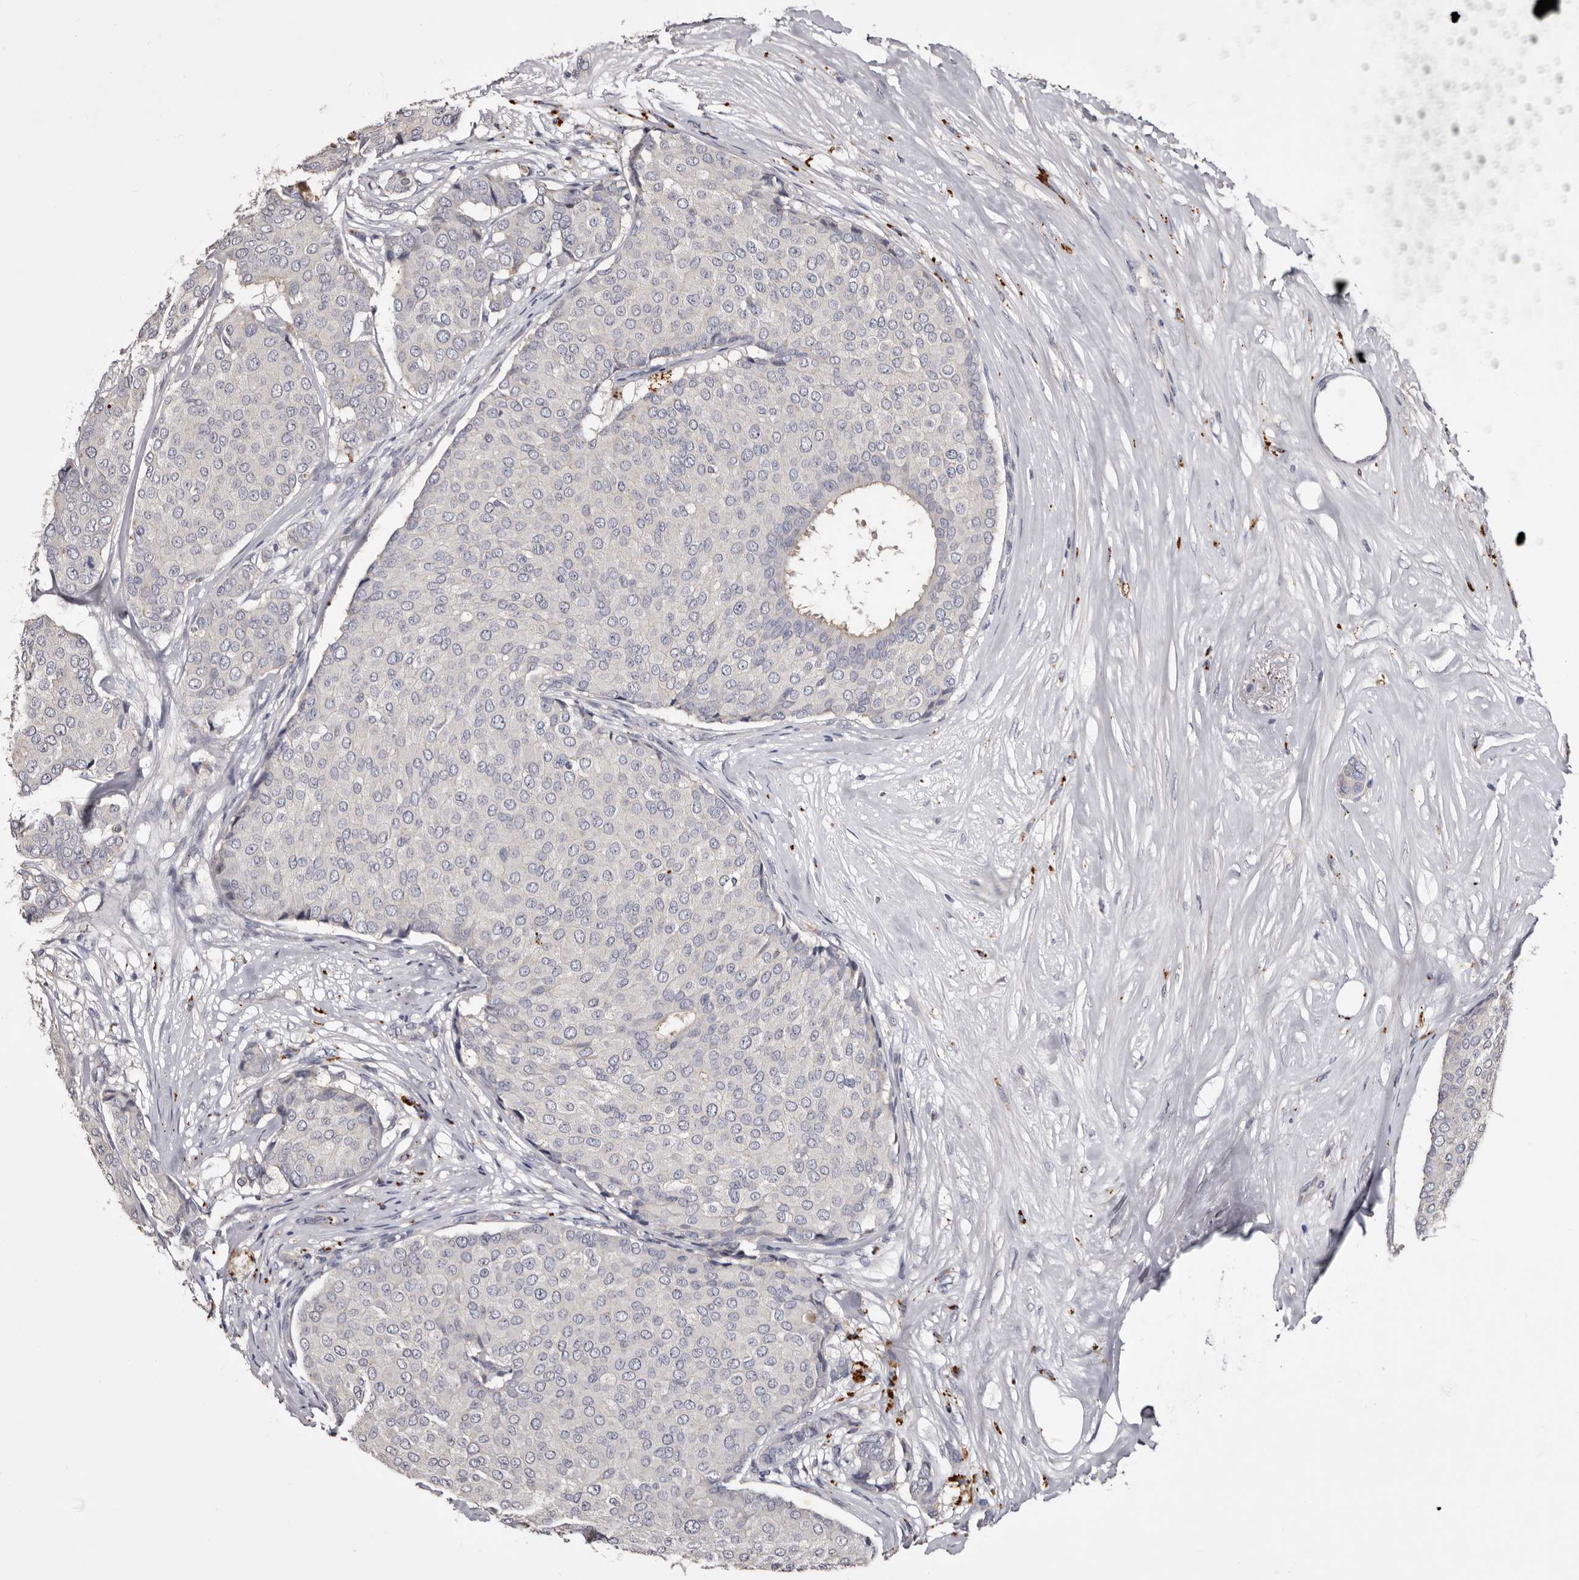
{"staining": {"intensity": "negative", "quantity": "none", "location": "none"}, "tissue": "breast cancer", "cell_type": "Tumor cells", "image_type": "cancer", "snomed": [{"axis": "morphology", "description": "Duct carcinoma"}, {"axis": "topography", "description": "Breast"}], "caption": "Breast intraductal carcinoma was stained to show a protein in brown. There is no significant expression in tumor cells.", "gene": "SLC10A4", "patient": {"sex": "female", "age": 75}}